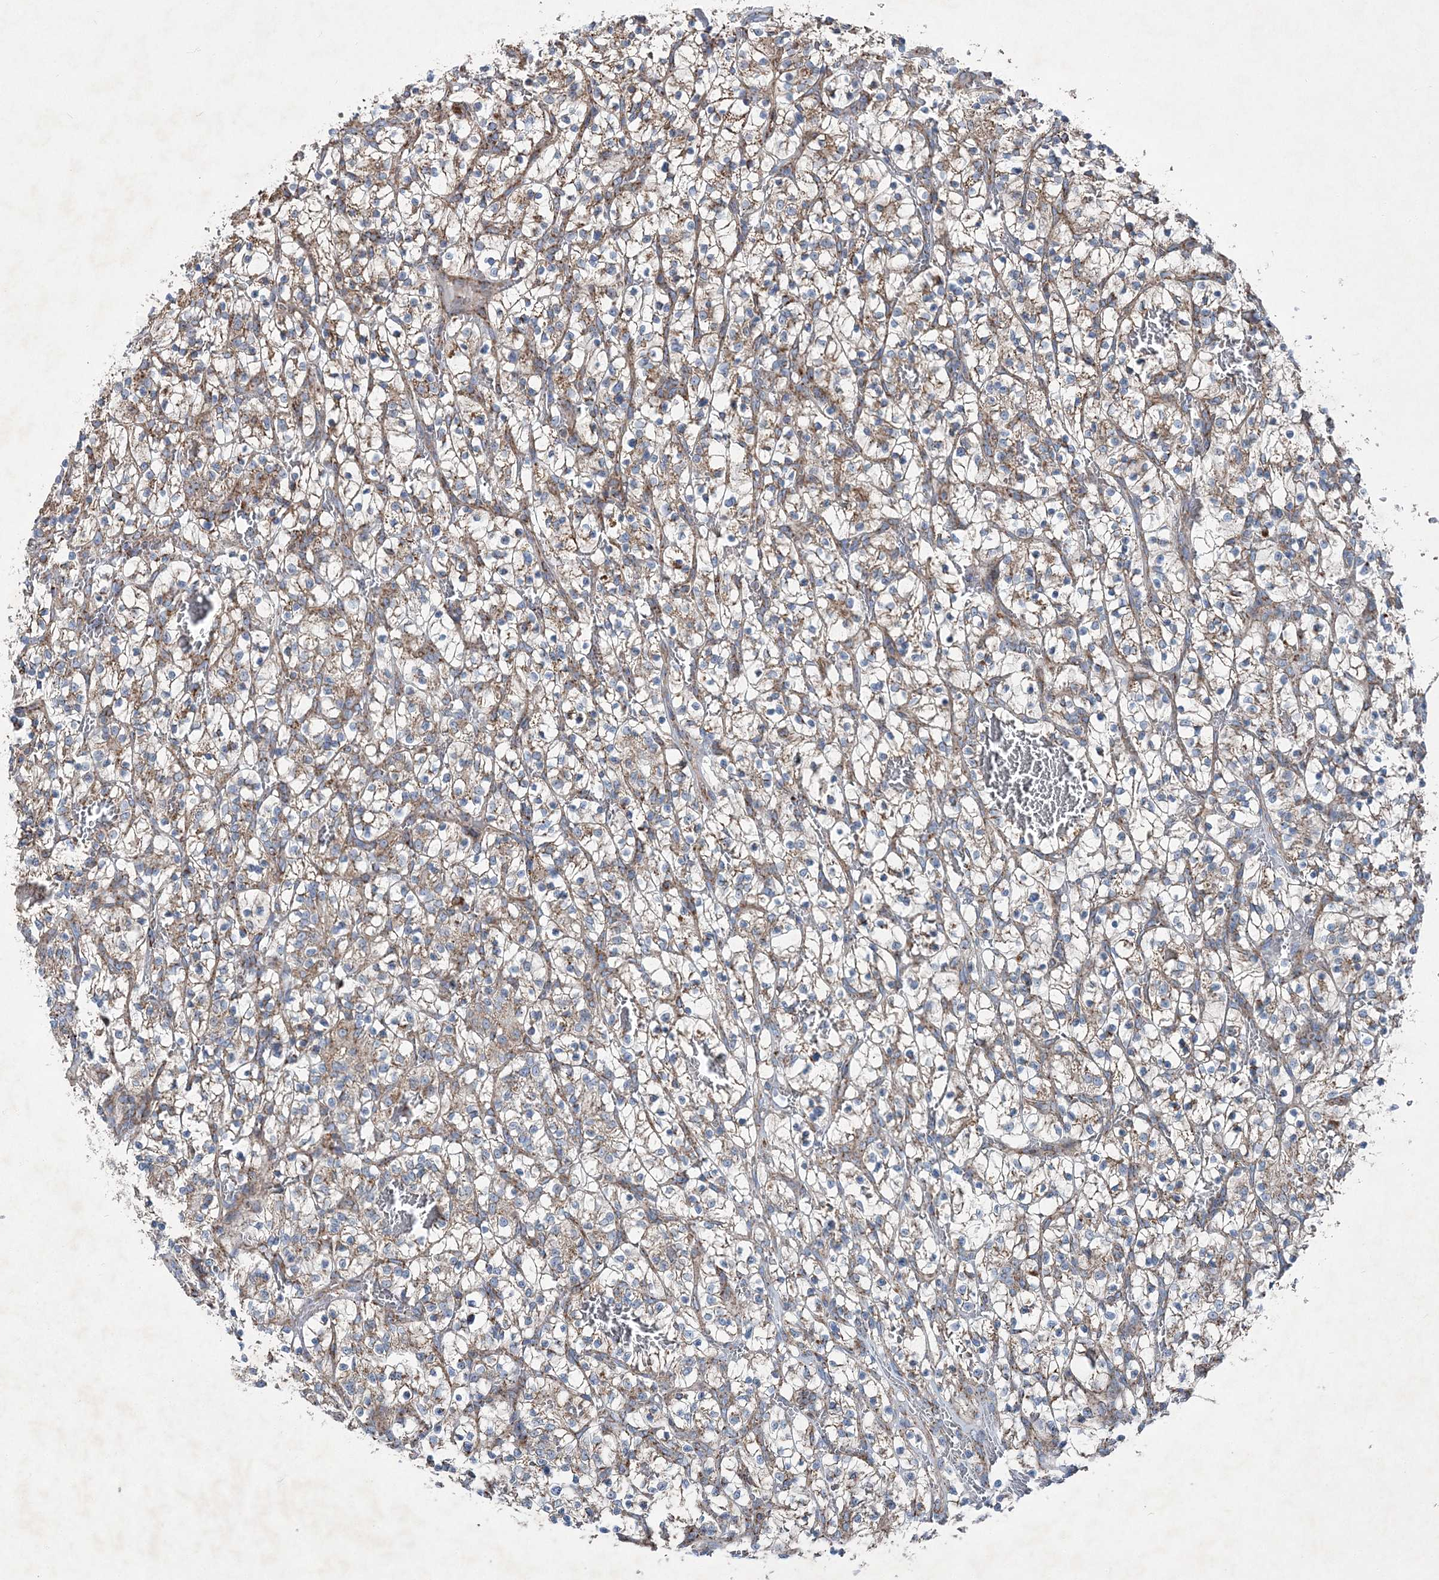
{"staining": {"intensity": "moderate", "quantity": "25%-75%", "location": "cytoplasmic/membranous"}, "tissue": "renal cancer", "cell_type": "Tumor cells", "image_type": "cancer", "snomed": [{"axis": "morphology", "description": "Adenocarcinoma, NOS"}, {"axis": "topography", "description": "Kidney"}], "caption": "Adenocarcinoma (renal) stained with DAB IHC displays medium levels of moderate cytoplasmic/membranous staining in about 25%-75% of tumor cells.", "gene": "SPAG16", "patient": {"sex": "female", "age": 57}}